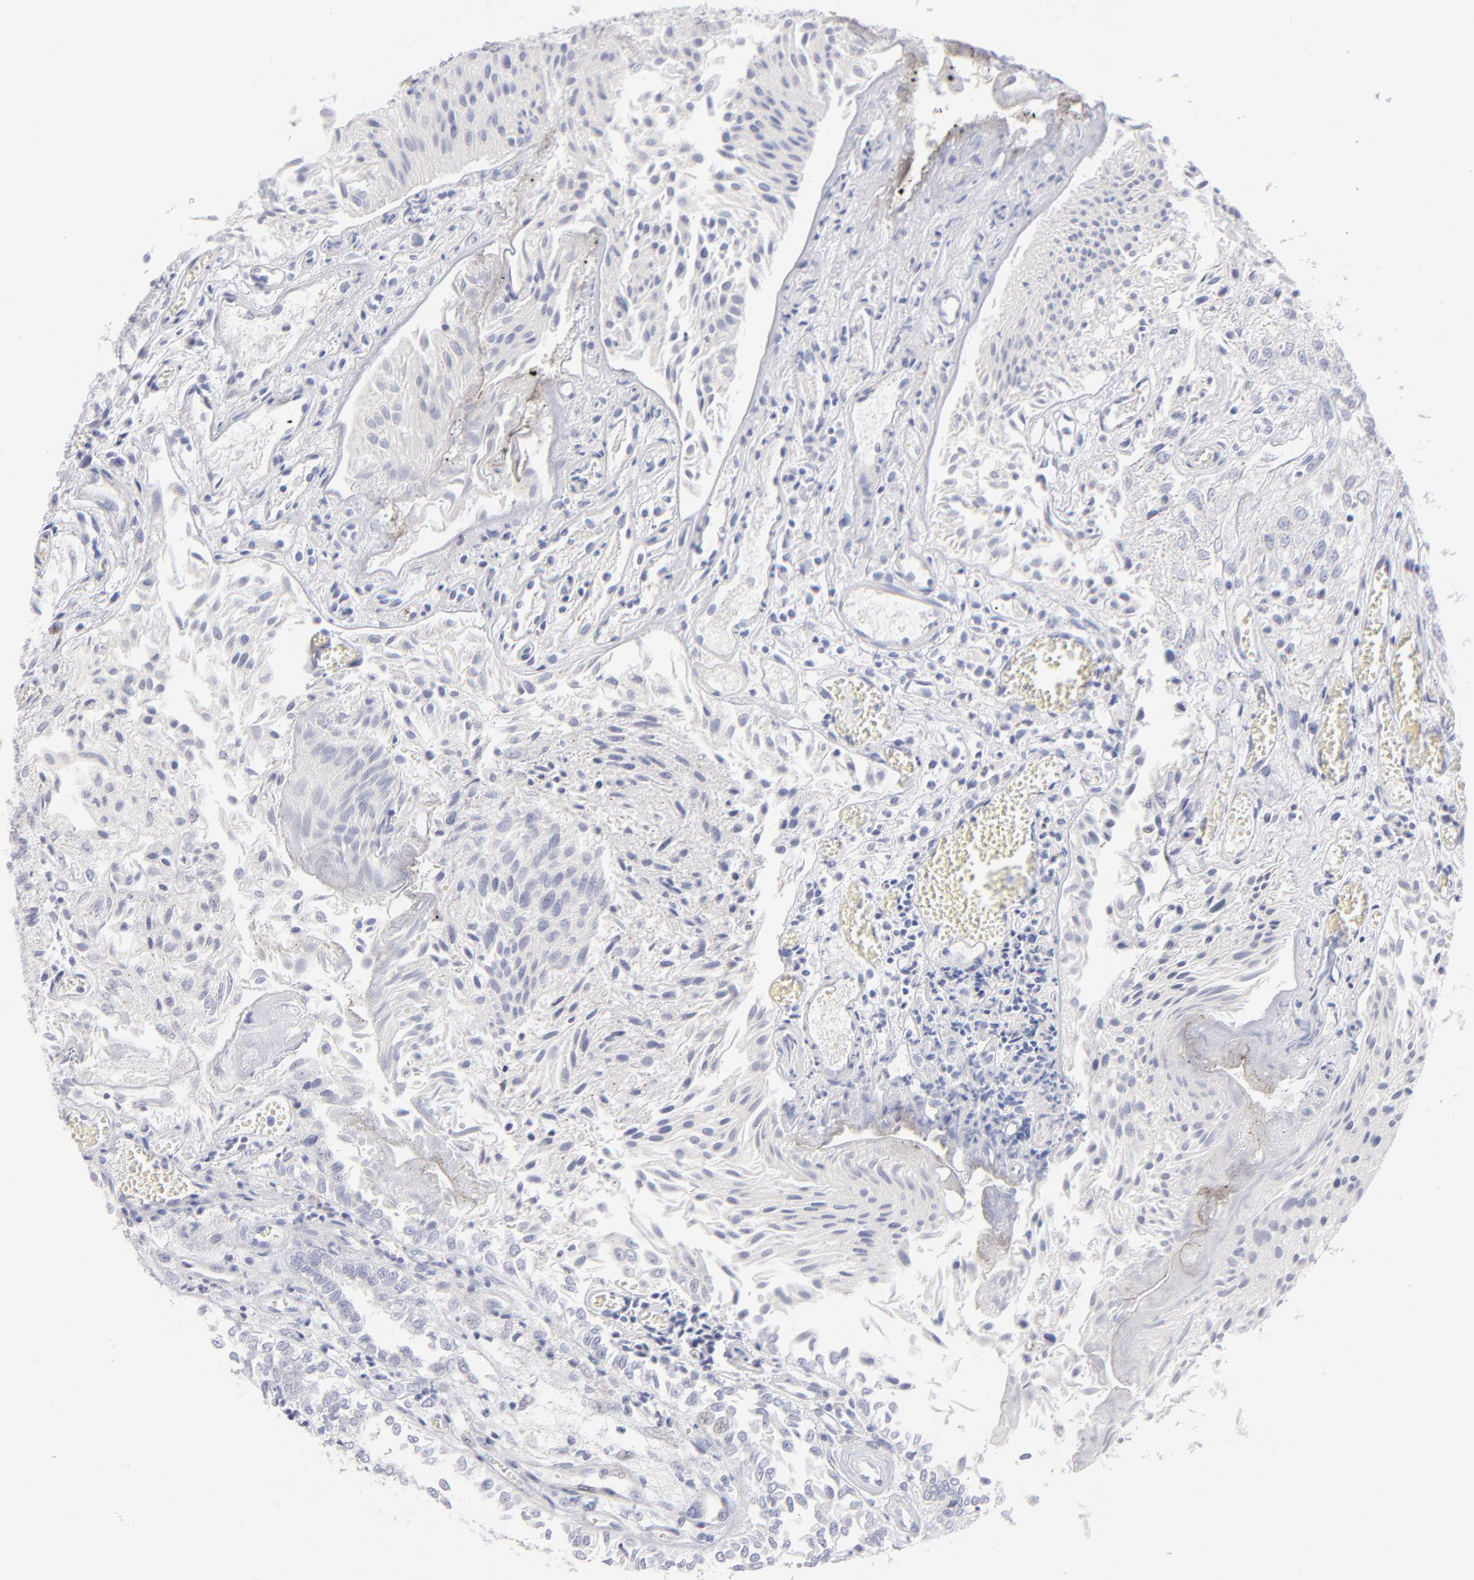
{"staining": {"intensity": "negative", "quantity": "none", "location": "none"}, "tissue": "urothelial cancer", "cell_type": "Tumor cells", "image_type": "cancer", "snomed": [{"axis": "morphology", "description": "Urothelial carcinoma, Low grade"}, {"axis": "topography", "description": "Urinary bladder"}], "caption": "This is a histopathology image of immunohistochemistry (IHC) staining of urothelial cancer, which shows no positivity in tumor cells.", "gene": "MTHFD2", "patient": {"sex": "male", "age": 86}}